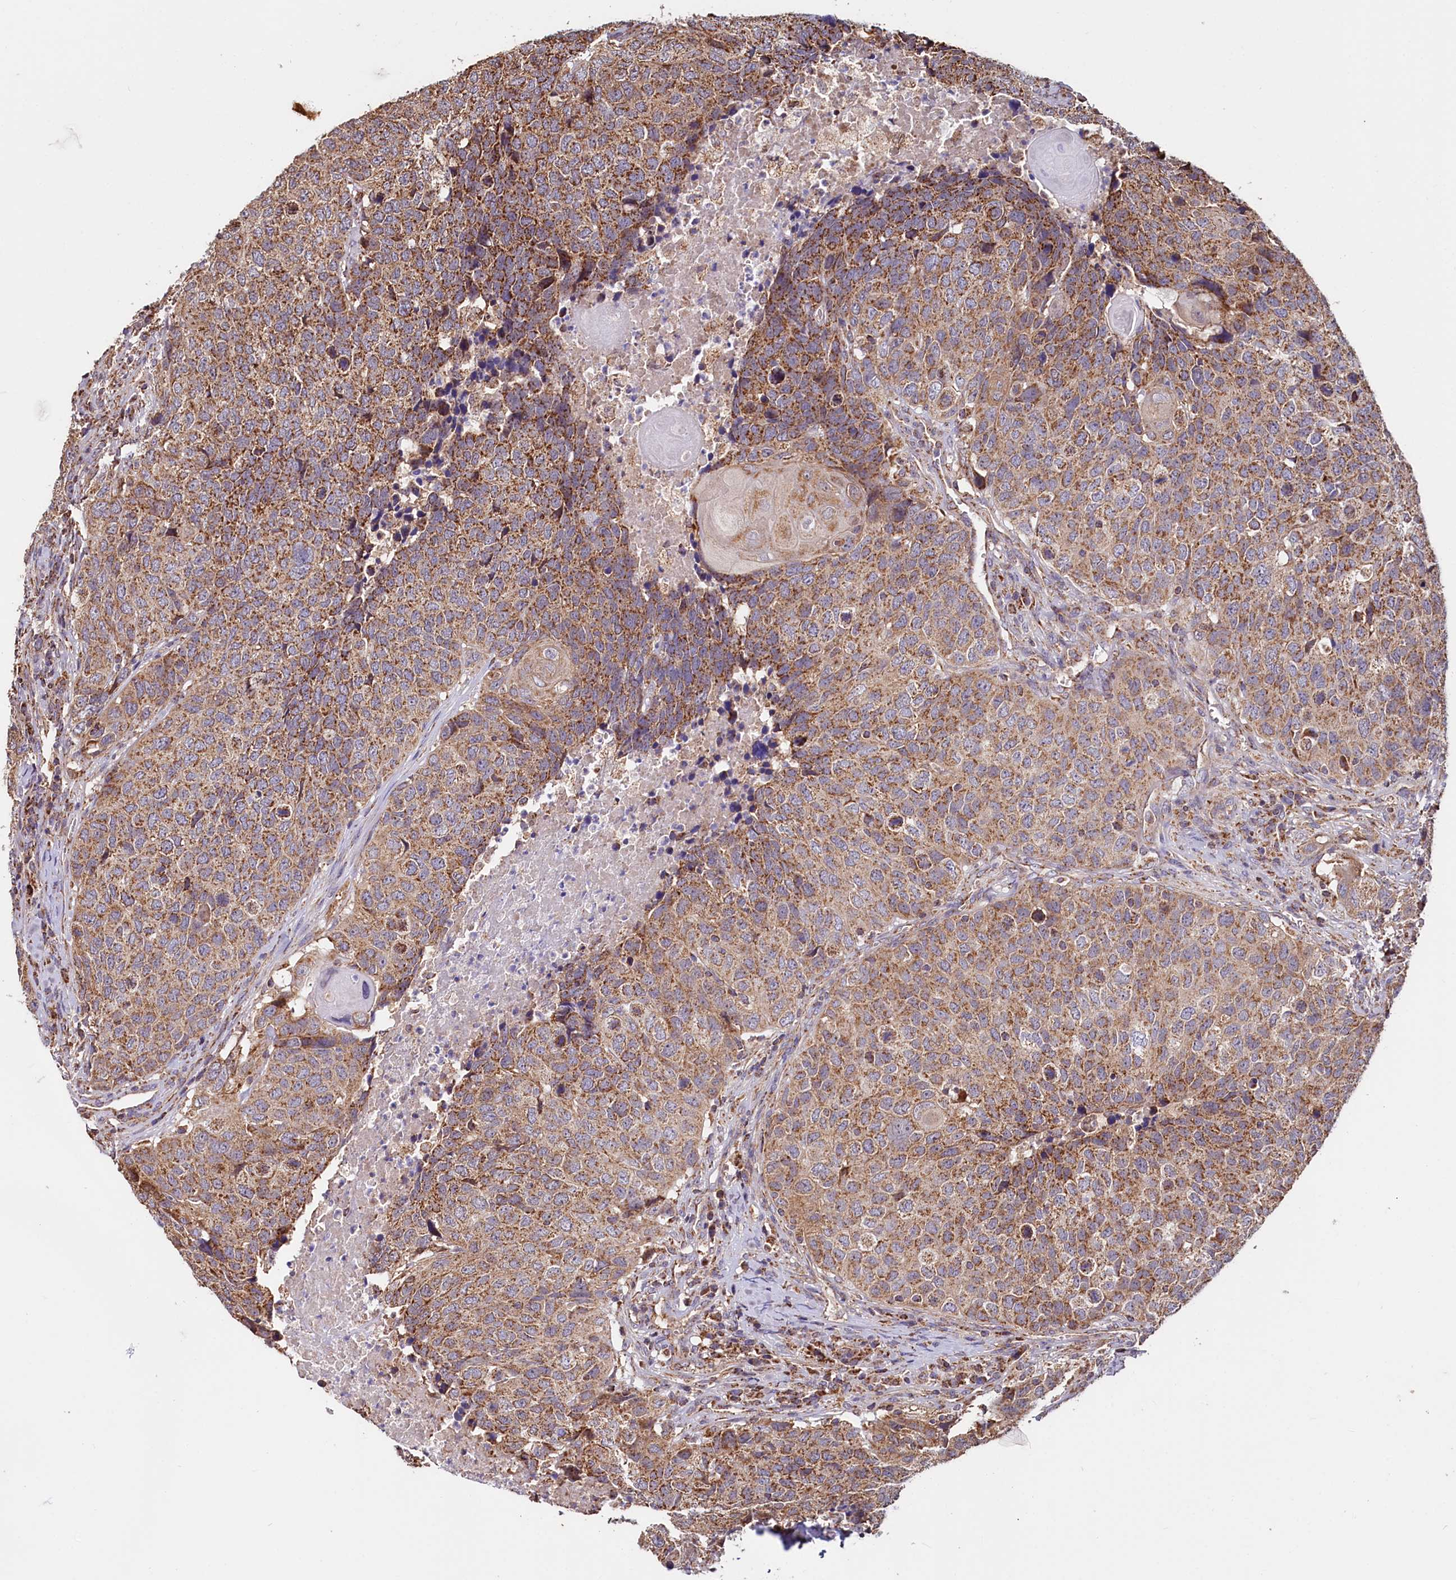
{"staining": {"intensity": "moderate", "quantity": ">75%", "location": "cytoplasmic/membranous"}, "tissue": "head and neck cancer", "cell_type": "Tumor cells", "image_type": "cancer", "snomed": [{"axis": "morphology", "description": "Squamous cell carcinoma, NOS"}, {"axis": "topography", "description": "Head-Neck"}], "caption": "Immunohistochemistry of head and neck squamous cell carcinoma exhibits medium levels of moderate cytoplasmic/membranous expression in approximately >75% of tumor cells.", "gene": "NUDT15", "patient": {"sex": "male", "age": 66}}